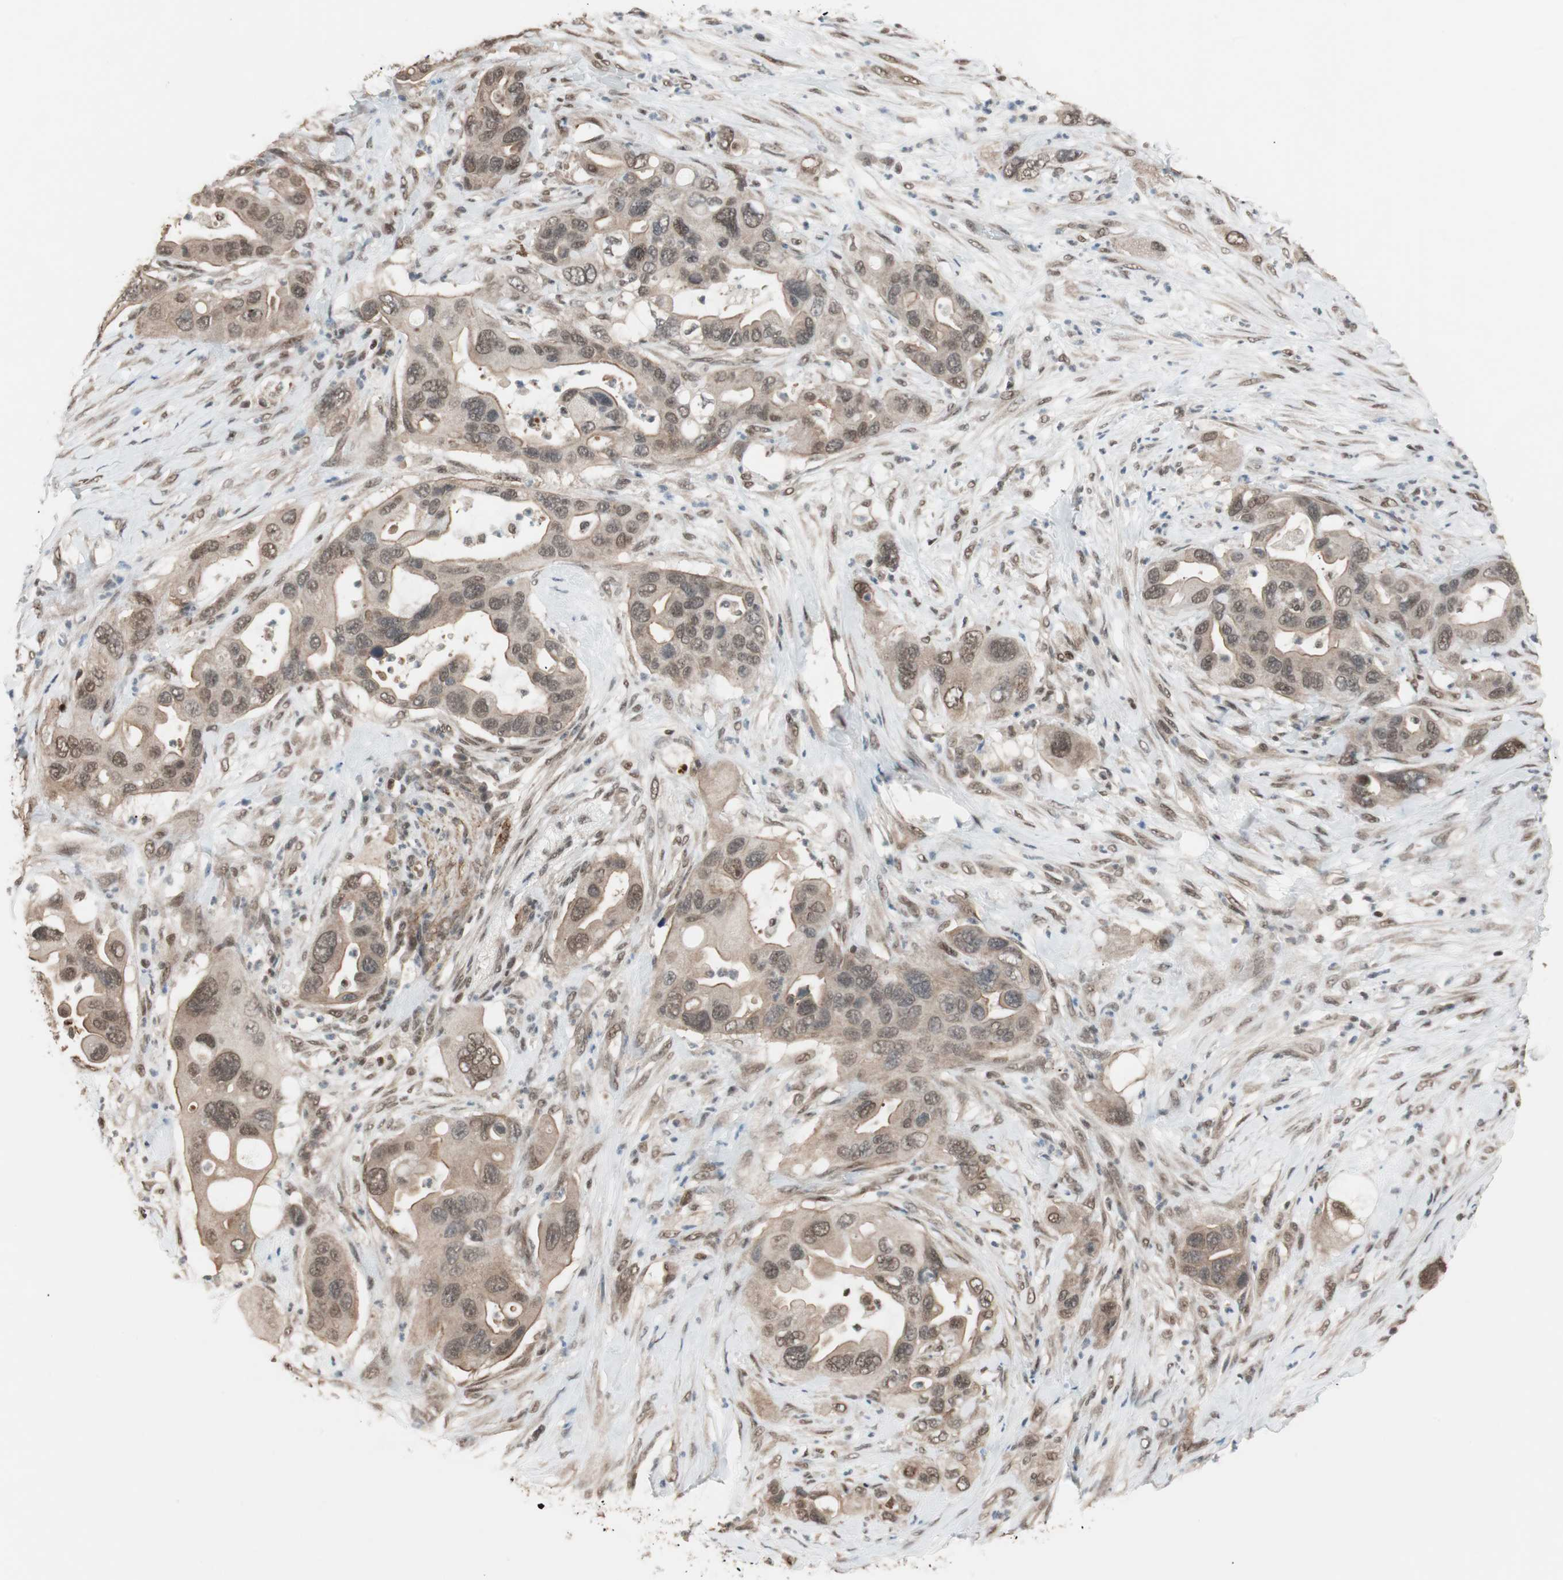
{"staining": {"intensity": "weak", "quantity": "25%-75%", "location": "cytoplasmic/membranous,nuclear"}, "tissue": "pancreatic cancer", "cell_type": "Tumor cells", "image_type": "cancer", "snomed": [{"axis": "morphology", "description": "Adenocarcinoma, NOS"}, {"axis": "topography", "description": "Pancreas"}], "caption": "High-power microscopy captured an immunohistochemistry image of adenocarcinoma (pancreatic), revealing weak cytoplasmic/membranous and nuclear expression in approximately 25%-75% of tumor cells. The staining was performed using DAB, with brown indicating positive protein expression. Nuclei are stained blue with hematoxylin.", "gene": "DRAP1", "patient": {"sex": "female", "age": 71}}